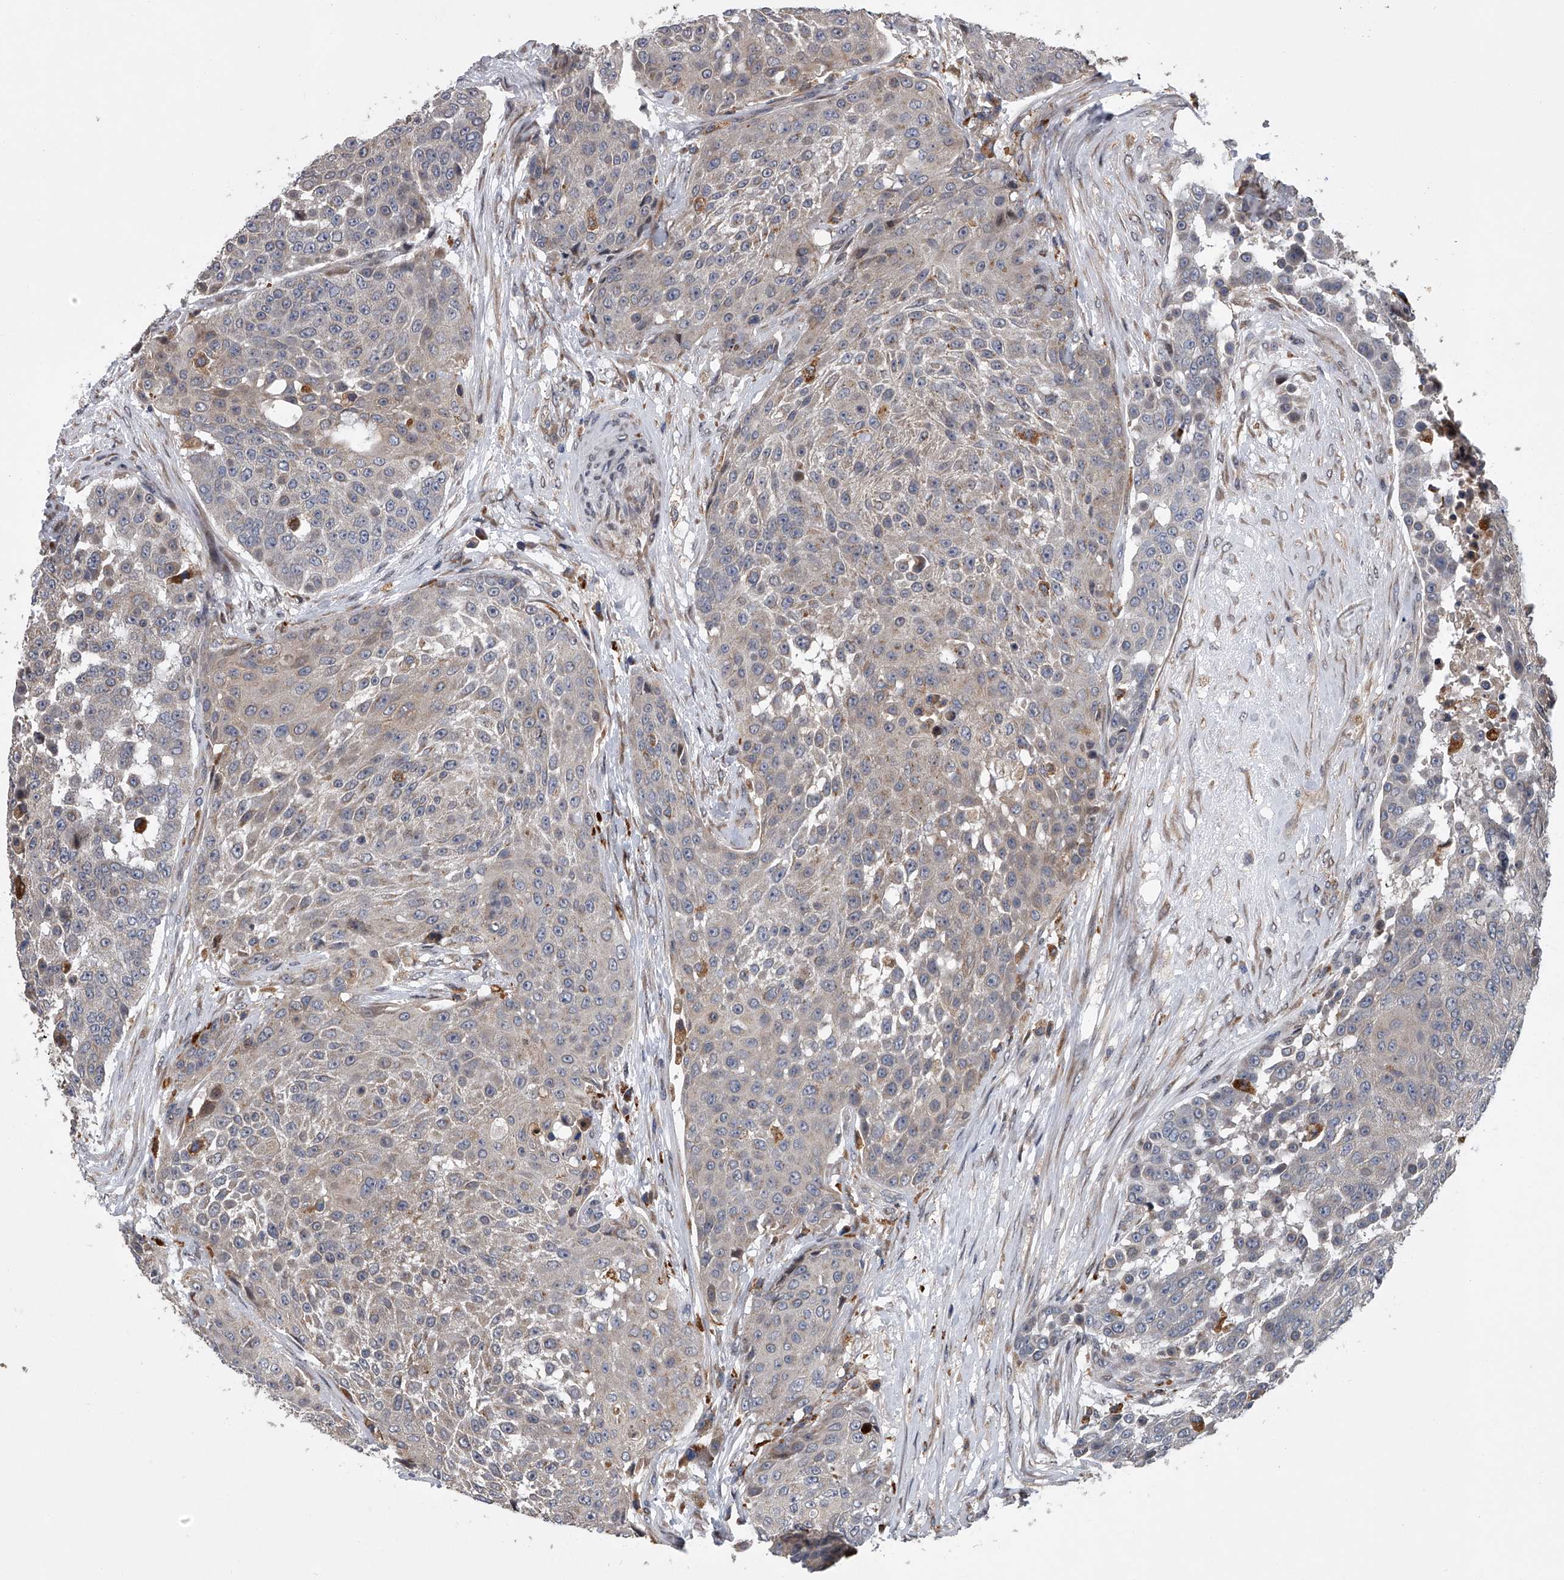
{"staining": {"intensity": "weak", "quantity": "<25%", "location": "cytoplasmic/membranous"}, "tissue": "urothelial cancer", "cell_type": "Tumor cells", "image_type": "cancer", "snomed": [{"axis": "morphology", "description": "Urothelial carcinoma, High grade"}, {"axis": "topography", "description": "Urinary bladder"}], "caption": "The immunohistochemistry (IHC) photomicrograph has no significant positivity in tumor cells of urothelial carcinoma (high-grade) tissue.", "gene": "TRIM8", "patient": {"sex": "female", "age": 63}}